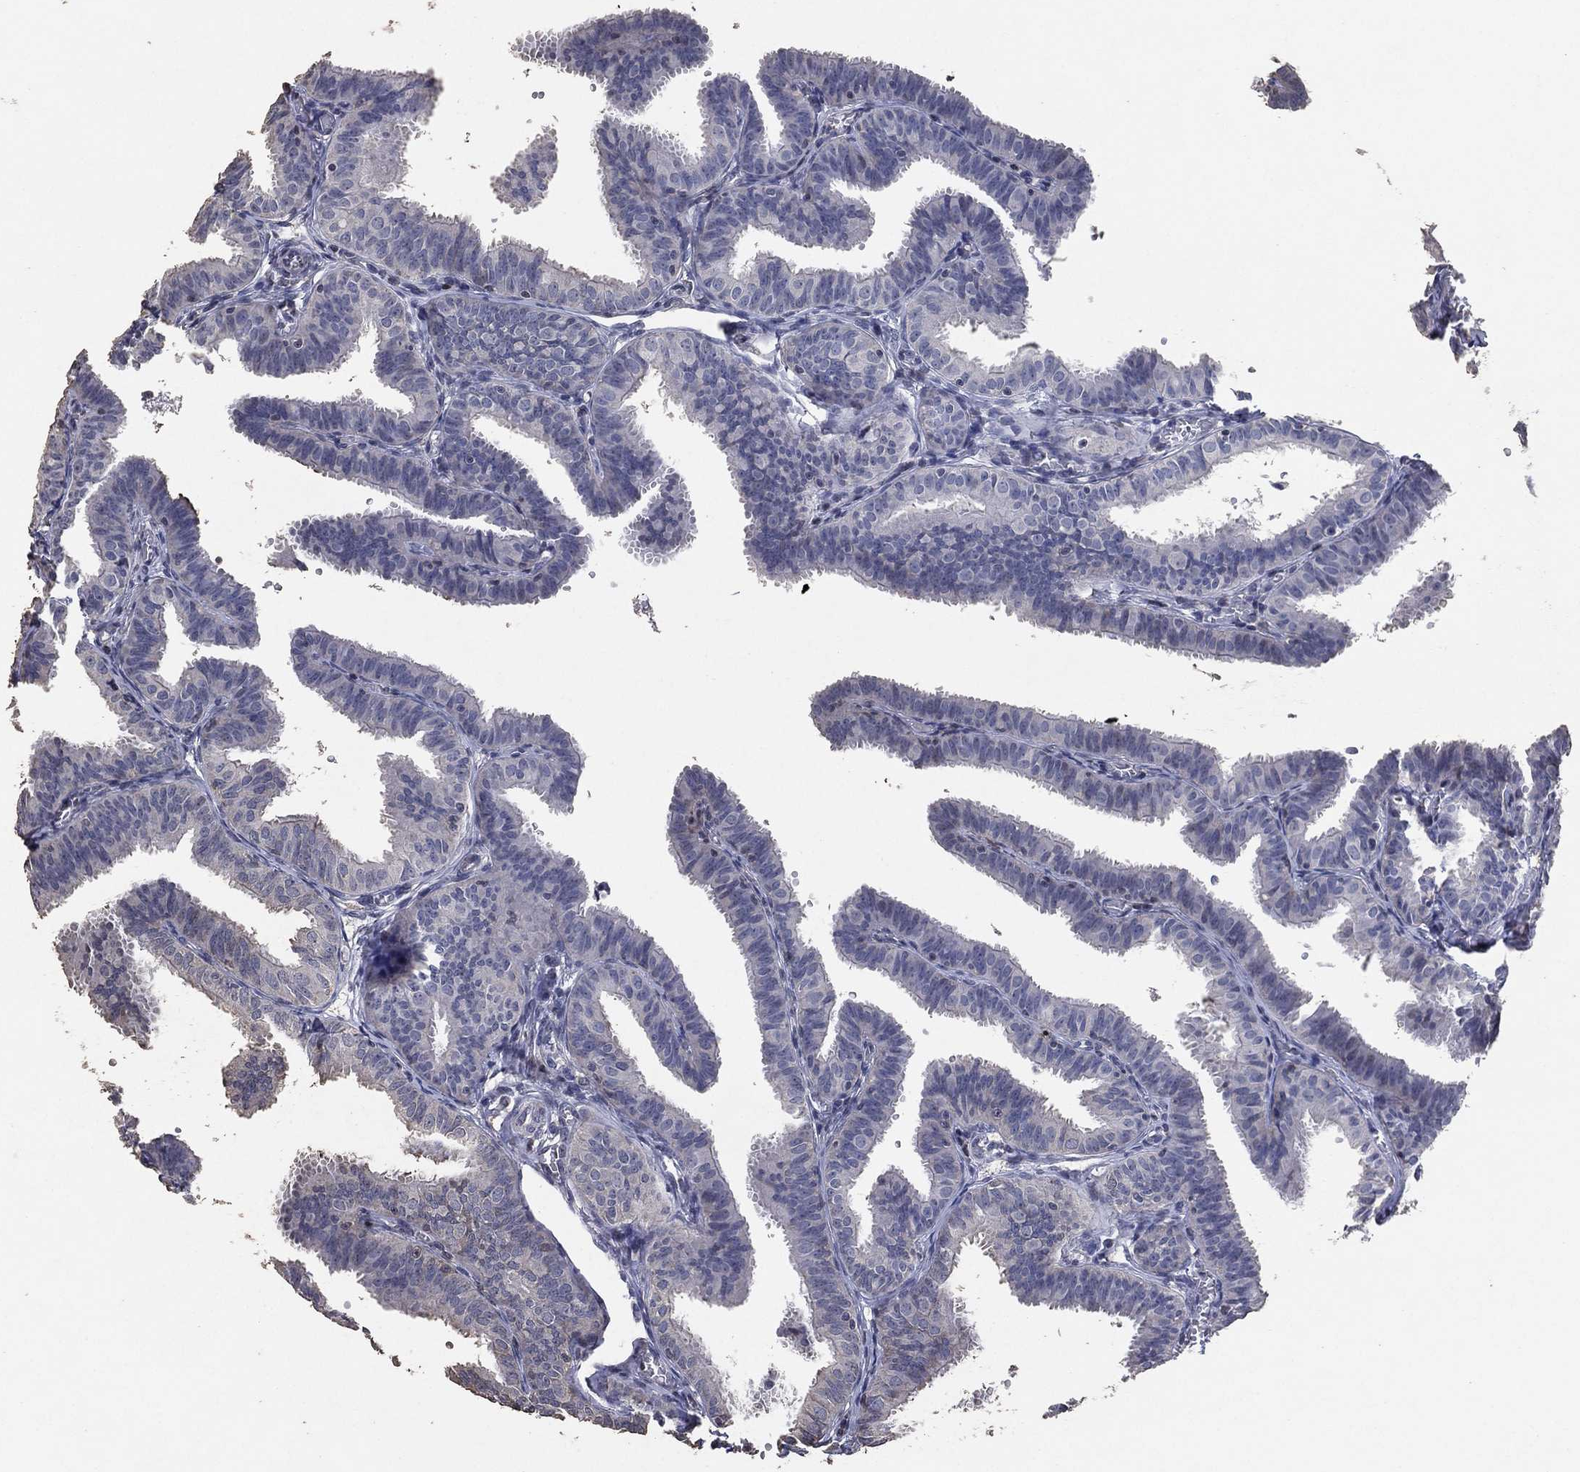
{"staining": {"intensity": "negative", "quantity": "none", "location": "none"}, "tissue": "fallopian tube", "cell_type": "Glandular cells", "image_type": "normal", "snomed": [{"axis": "morphology", "description": "Normal tissue, NOS"}, {"axis": "topography", "description": "Fallopian tube"}], "caption": "This is an immunohistochemistry photomicrograph of unremarkable human fallopian tube. There is no positivity in glandular cells.", "gene": "ADPRHL1", "patient": {"sex": "female", "age": 25}}